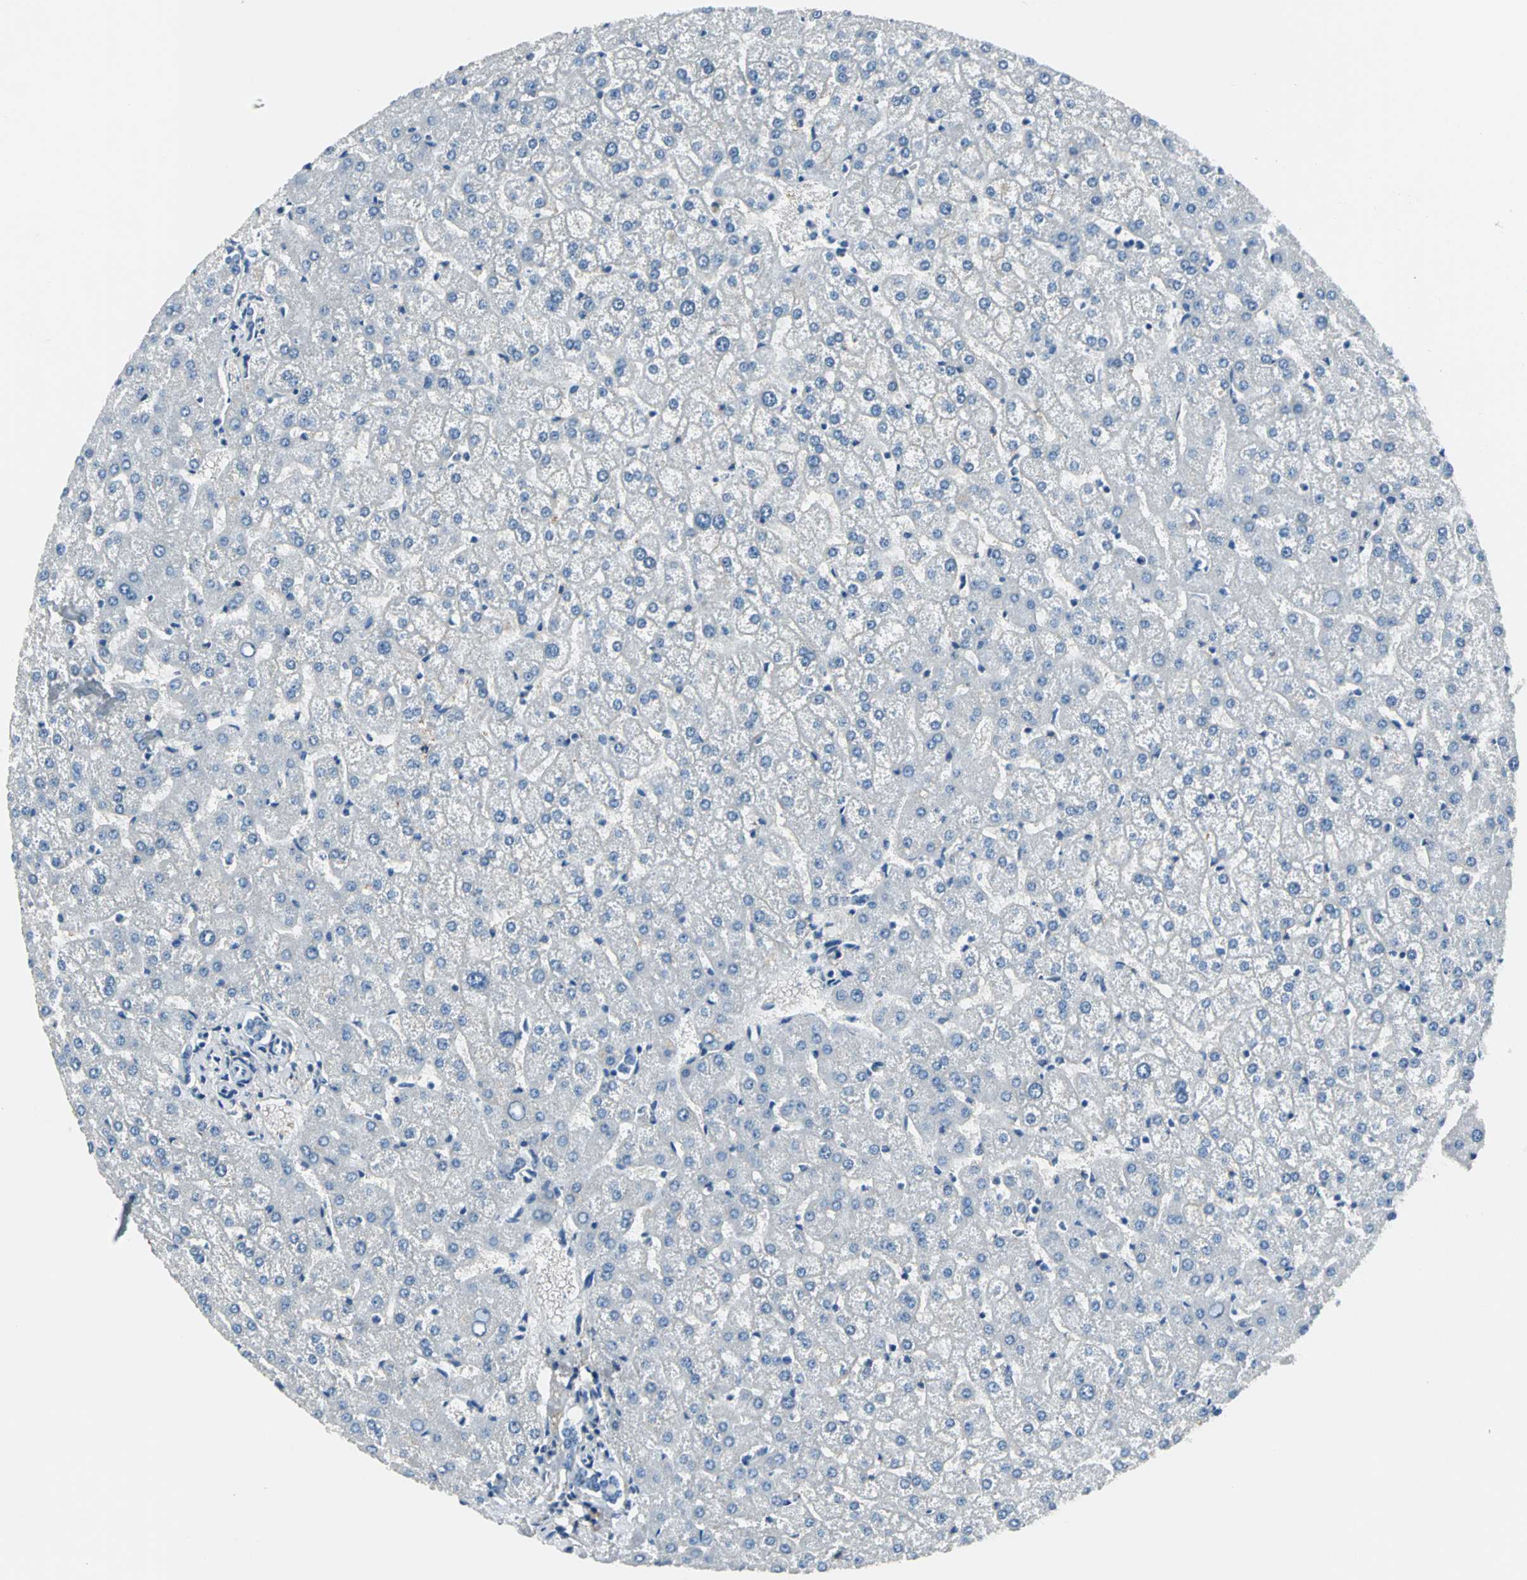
{"staining": {"intensity": "negative", "quantity": "none", "location": "none"}, "tissue": "liver", "cell_type": "Cholangiocytes", "image_type": "normal", "snomed": [{"axis": "morphology", "description": "Normal tissue, NOS"}, {"axis": "topography", "description": "Liver"}], "caption": "The photomicrograph shows no staining of cholangiocytes in unremarkable liver.", "gene": "ZNF415", "patient": {"sex": "female", "age": 32}}